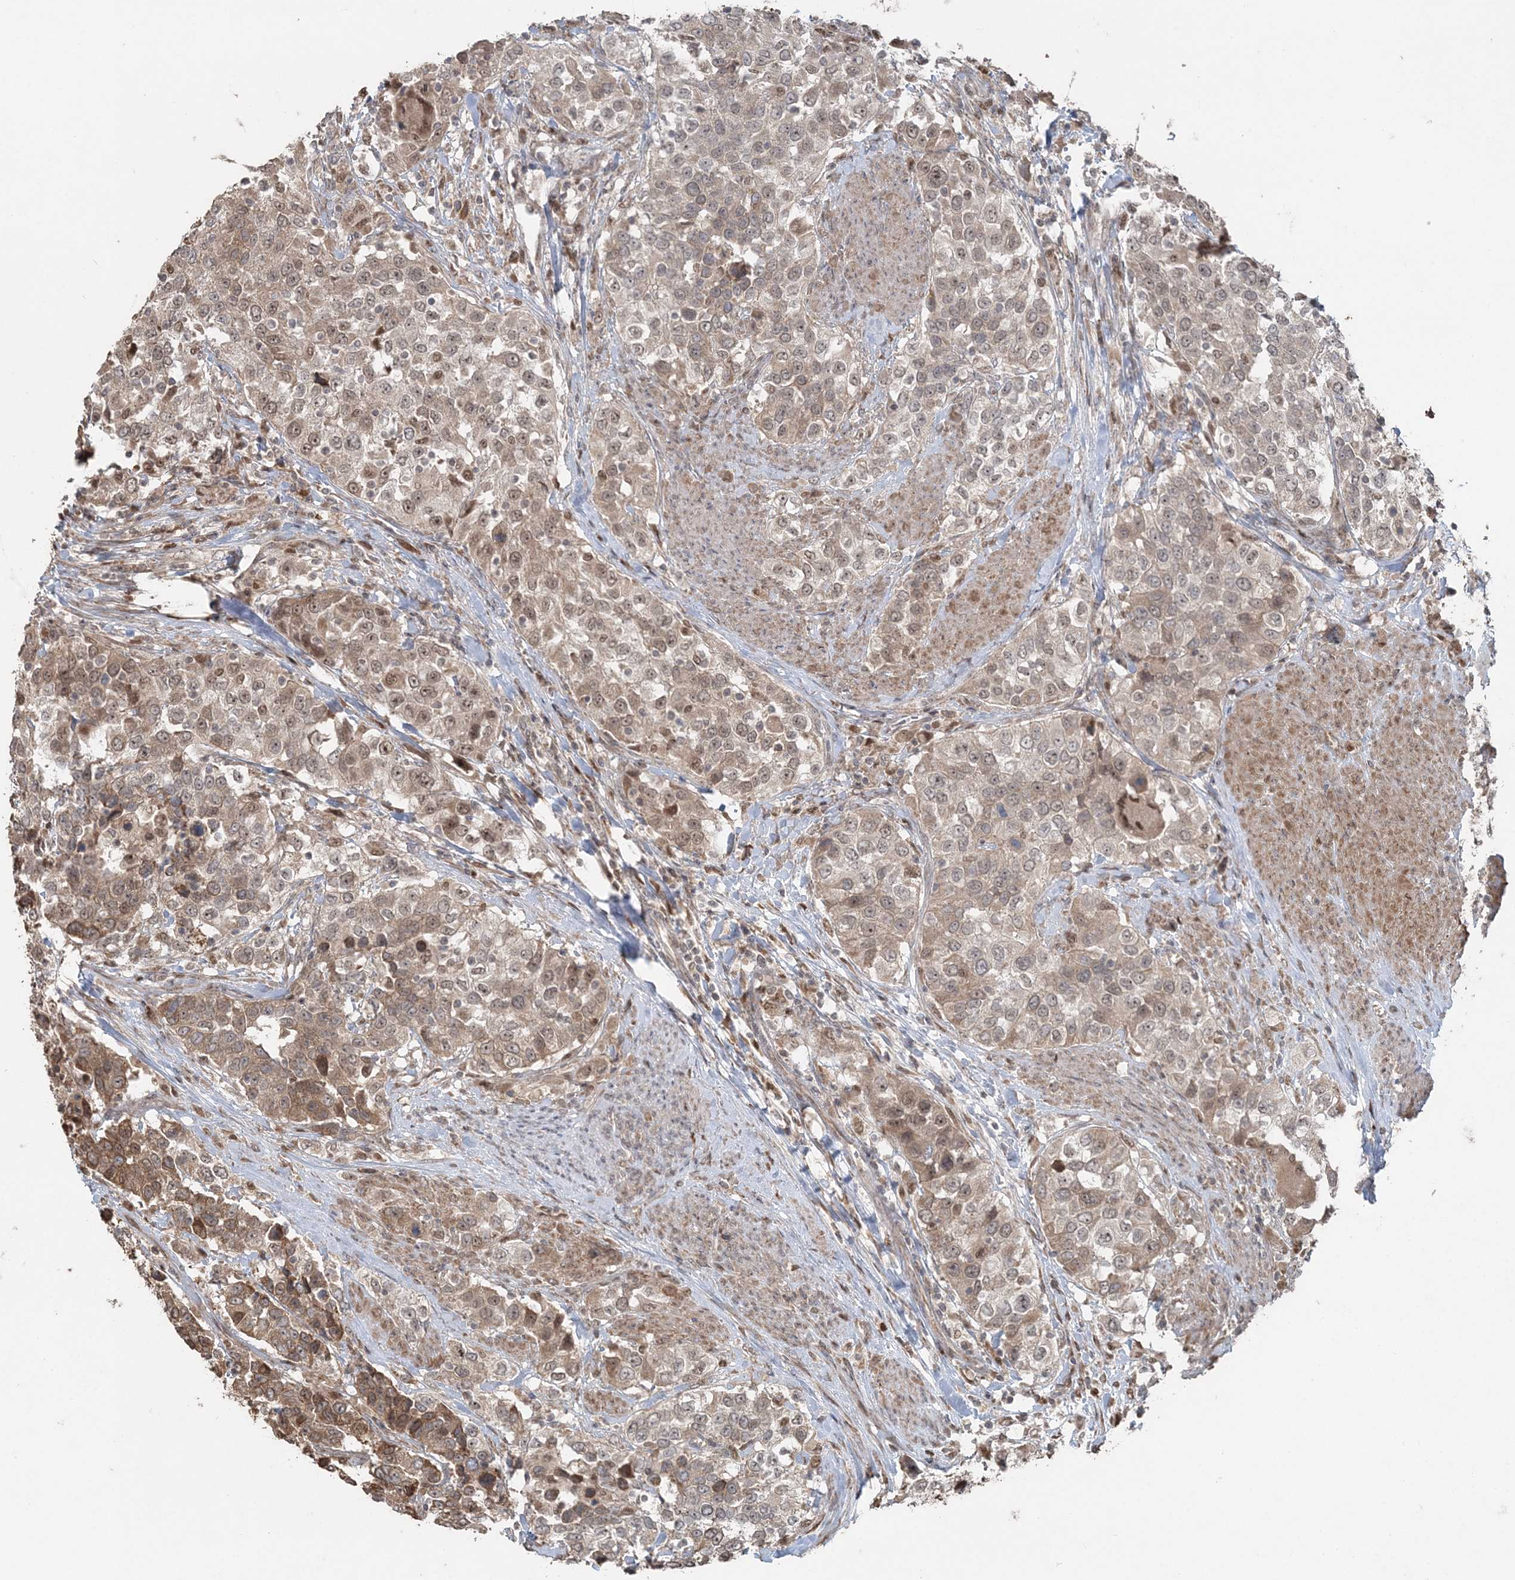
{"staining": {"intensity": "moderate", "quantity": "25%-75%", "location": "cytoplasmic/membranous,nuclear"}, "tissue": "urothelial cancer", "cell_type": "Tumor cells", "image_type": "cancer", "snomed": [{"axis": "morphology", "description": "Urothelial carcinoma, High grade"}, {"axis": "topography", "description": "Urinary bladder"}], "caption": "Immunohistochemistry of urothelial carcinoma (high-grade) reveals medium levels of moderate cytoplasmic/membranous and nuclear staining in about 25%-75% of tumor cells.", "gene": "SLU7", "patient": {"sex": "female", "age": 80}}